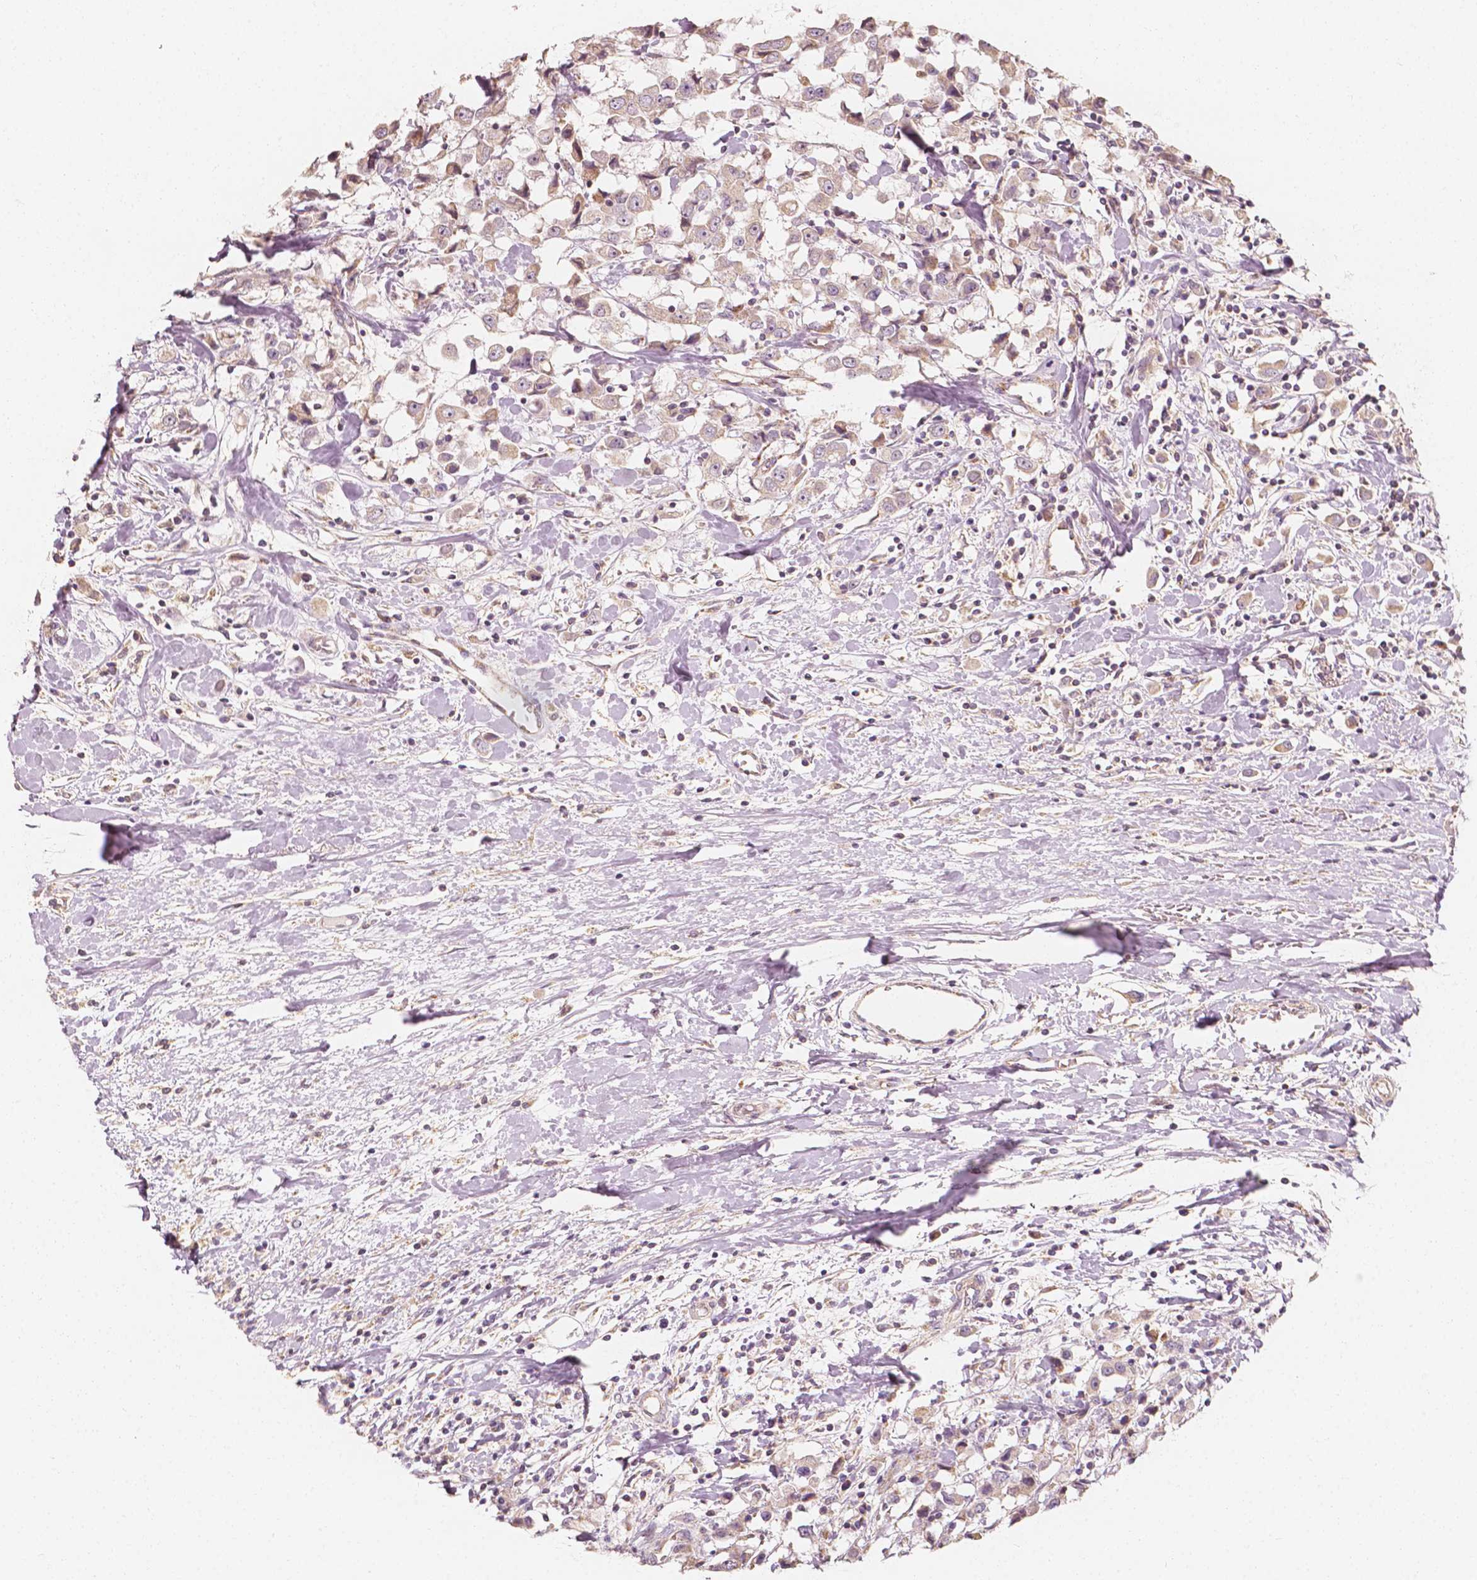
{"staining": {"intensity": "weak", "quantity": "25%-75%", "location": "cytoplasmic/membranous"}, "tissue": "breast cancer", "cell_type": "Tumor cells", "image_type": "cancer", "snomed": [{"axis": "morphology", "description": "Duct carcinoma"}, {"axis": "topography", "description": "Breast"}], "caption": "An IHC image of neoplastic tissue is shown. Protein staining in brown highlights weak cytoplasmic/membranous positivity in invasive ductal carcinoma (breast) within tumor cells.", "gene": "SHPK", "patient": {"sex": "female", "age": 61}}